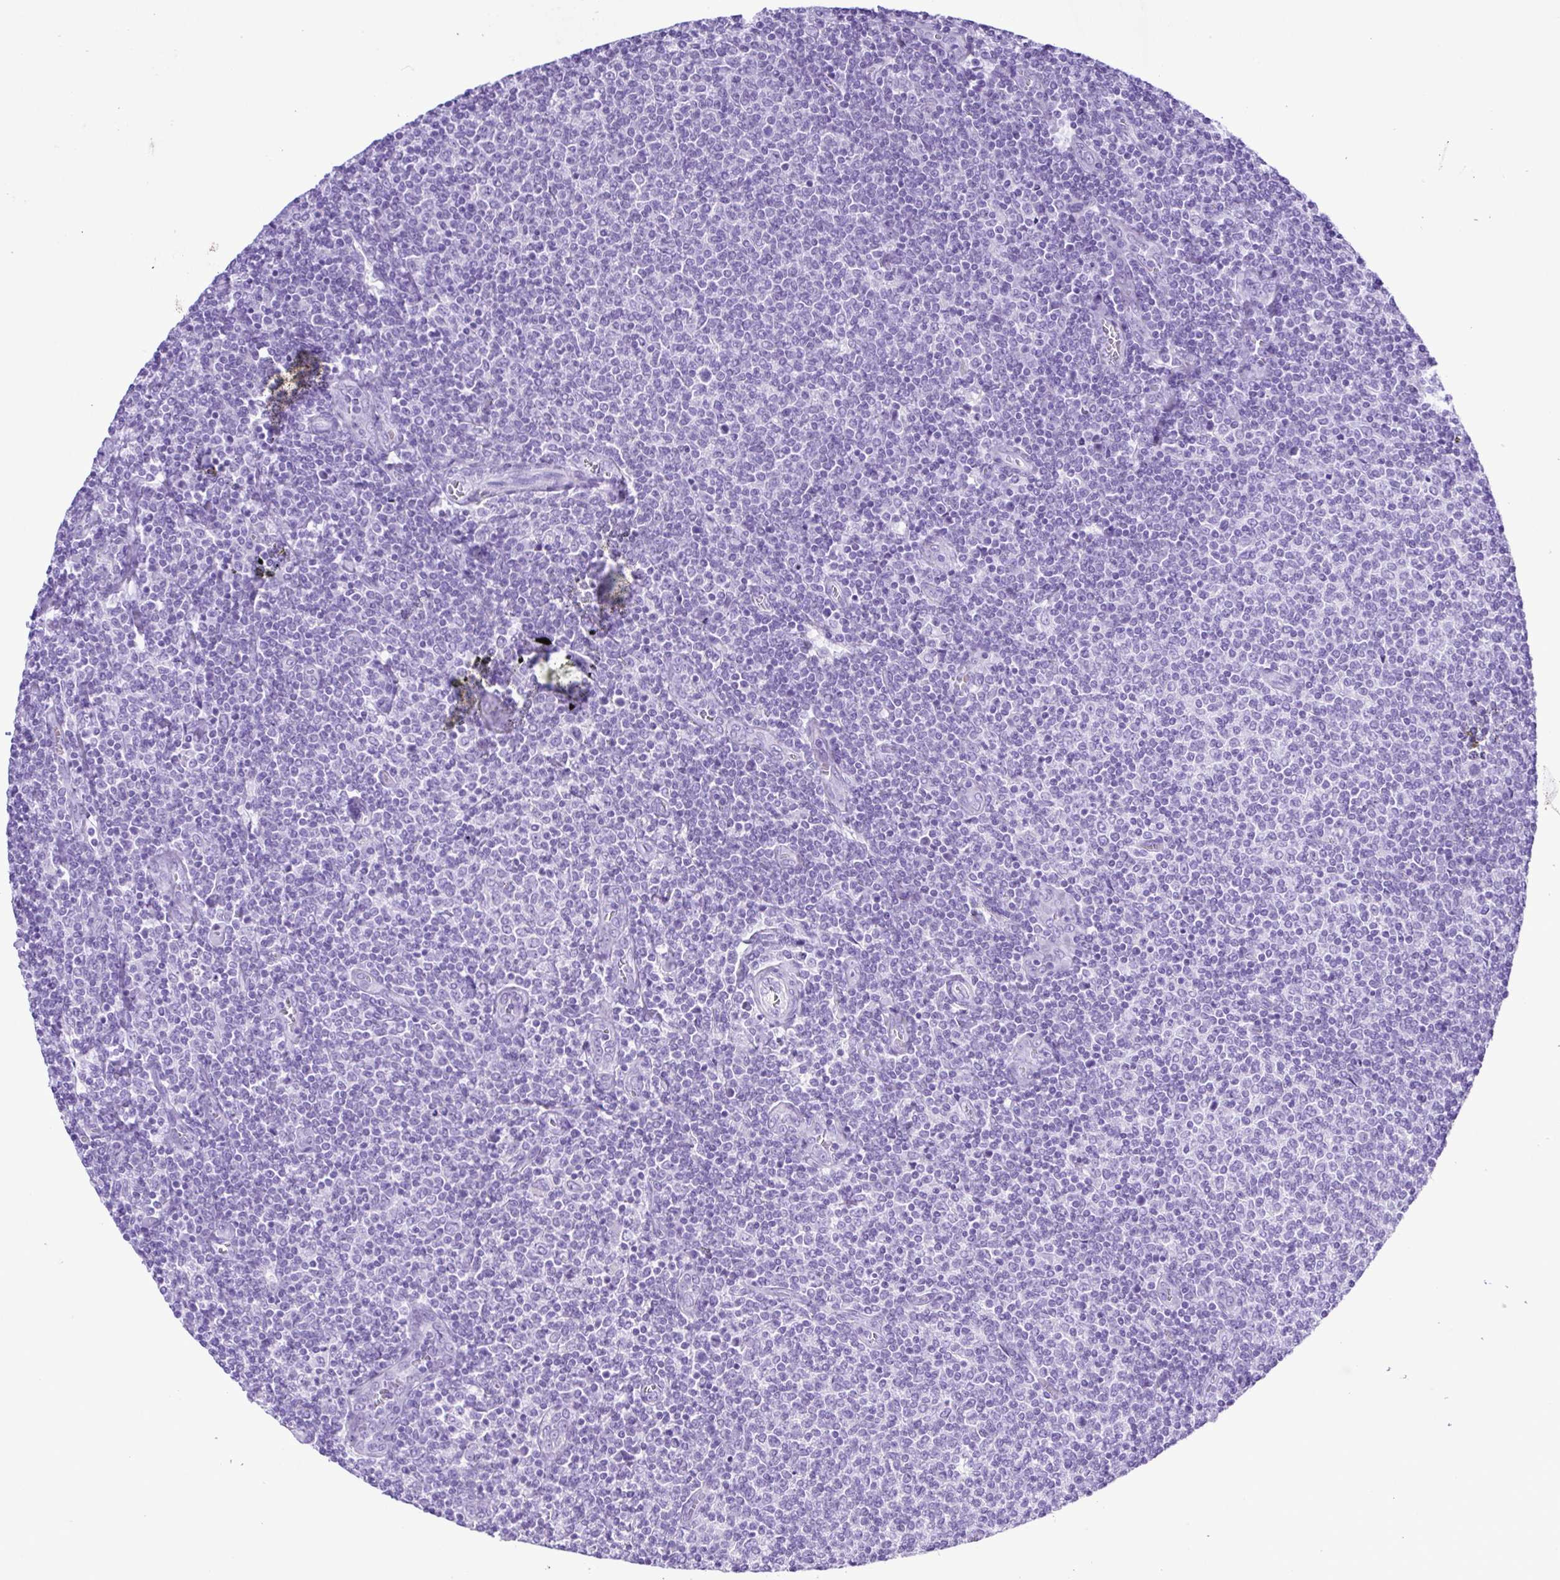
{"staining": {"intensity": "negative", "quantity": "none", "location": "none"}, "tissue": "lymphoma", "cell_type": "Tumor cells", "image_type": "cancer", "snomed": [{"axis": "morphology", "description": "Malignant lymphoma, non-Hodgkin's type, Low grade"}, {"axis": "topography", "description": "Lymph node"}], "caption": "The immunohistochemistry image has no significant staining in tumor cells of lymphoma tissue. (Stains: DAB IHC with hematoxylin counter stain, Microscopy: brightfield microscopy at high magnification).", "gene": "SYT1", "patient": {"sex": "male", "age": 52}}